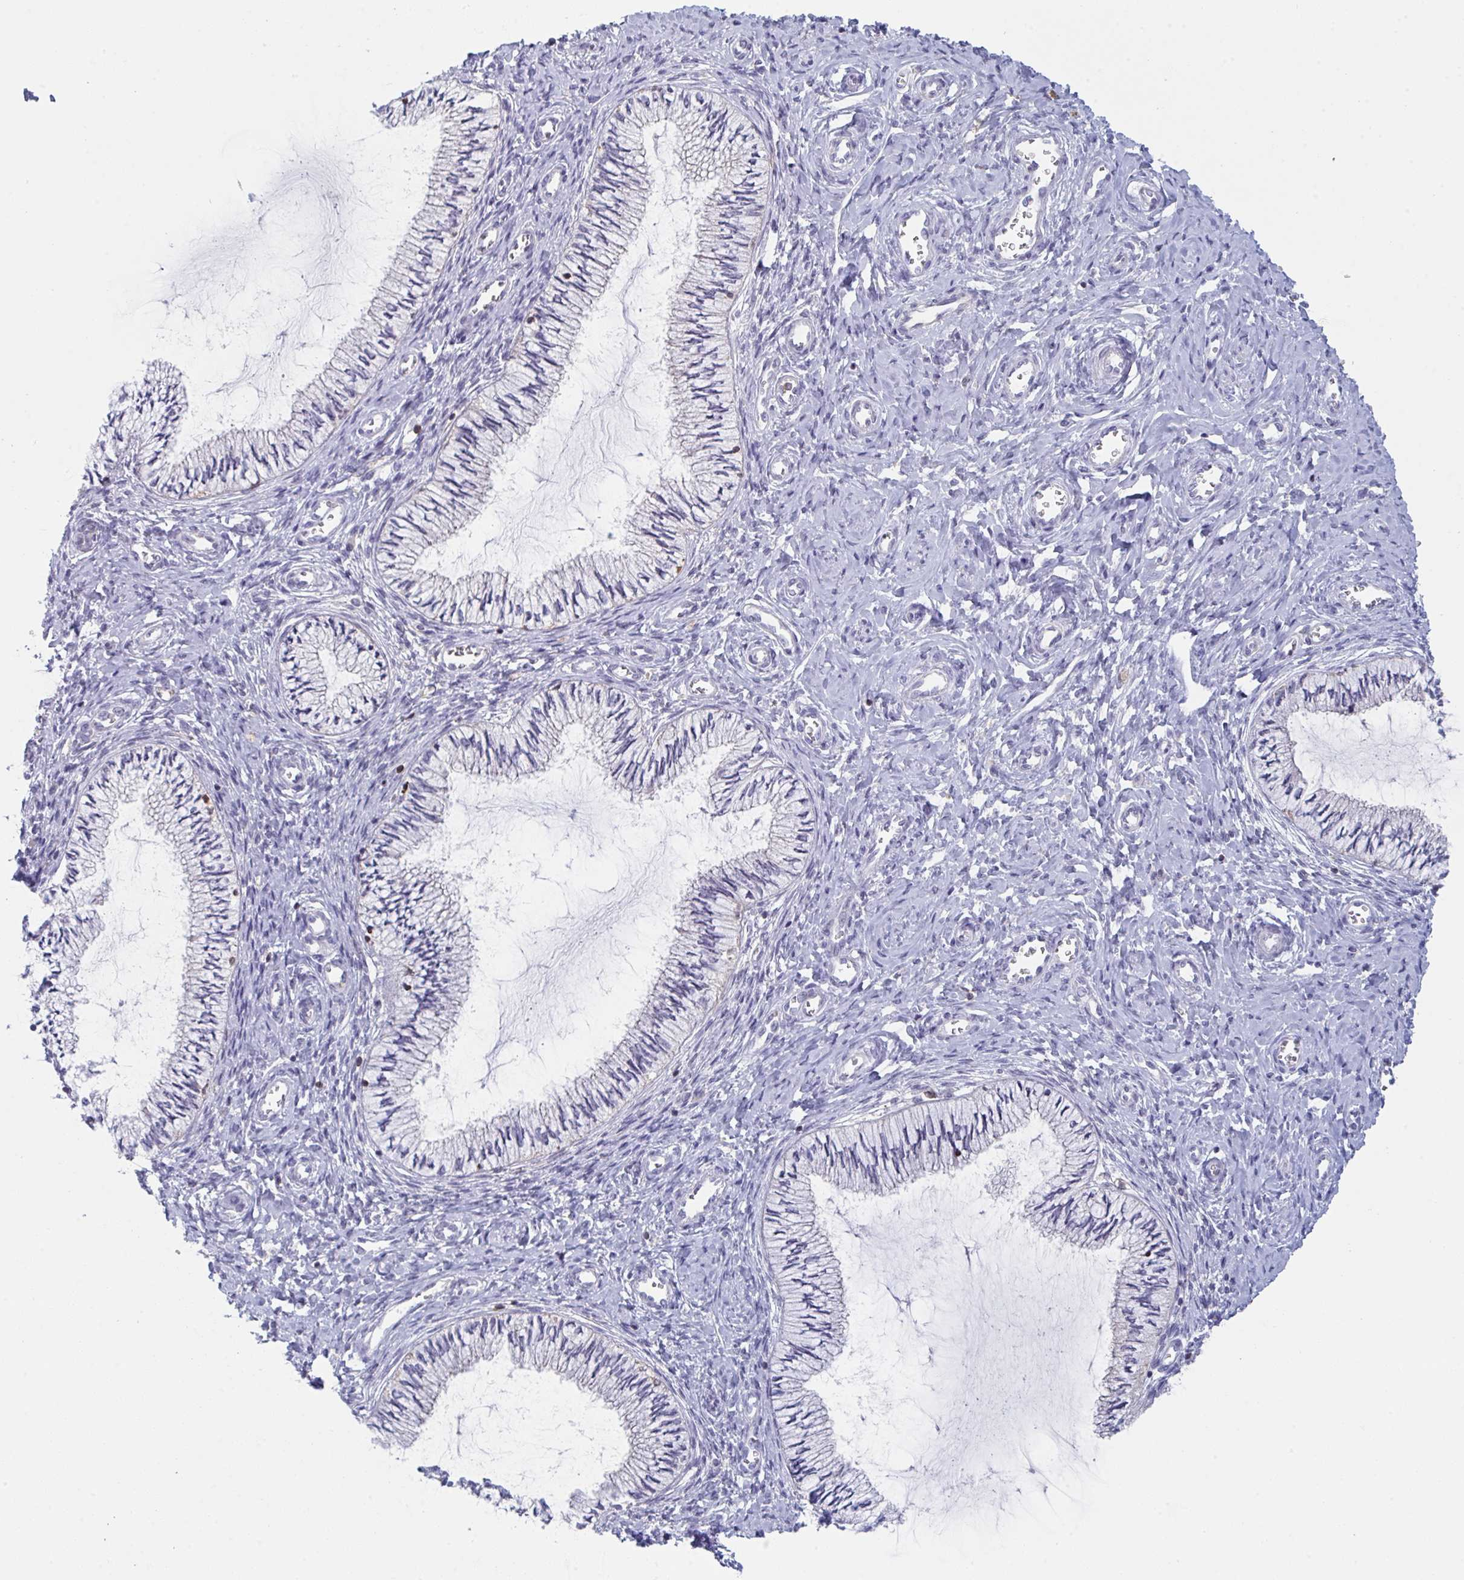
{"staining": {"intensity": "negative", "quantity": "none", "location": "none"}, "tissue": "cervix", "cell_type": "Glandular cells", "image_type": "normal", "snomed": [{"axis": "morphology", "description": "Normal tissue, NOS"}, {"axis": "topography", "description": "Cervix"}], "caption": "Glandular cells show no significant expression in benign cervix.", "gene": "DISP2", "patient": {"sex": "female", "age": 24}}